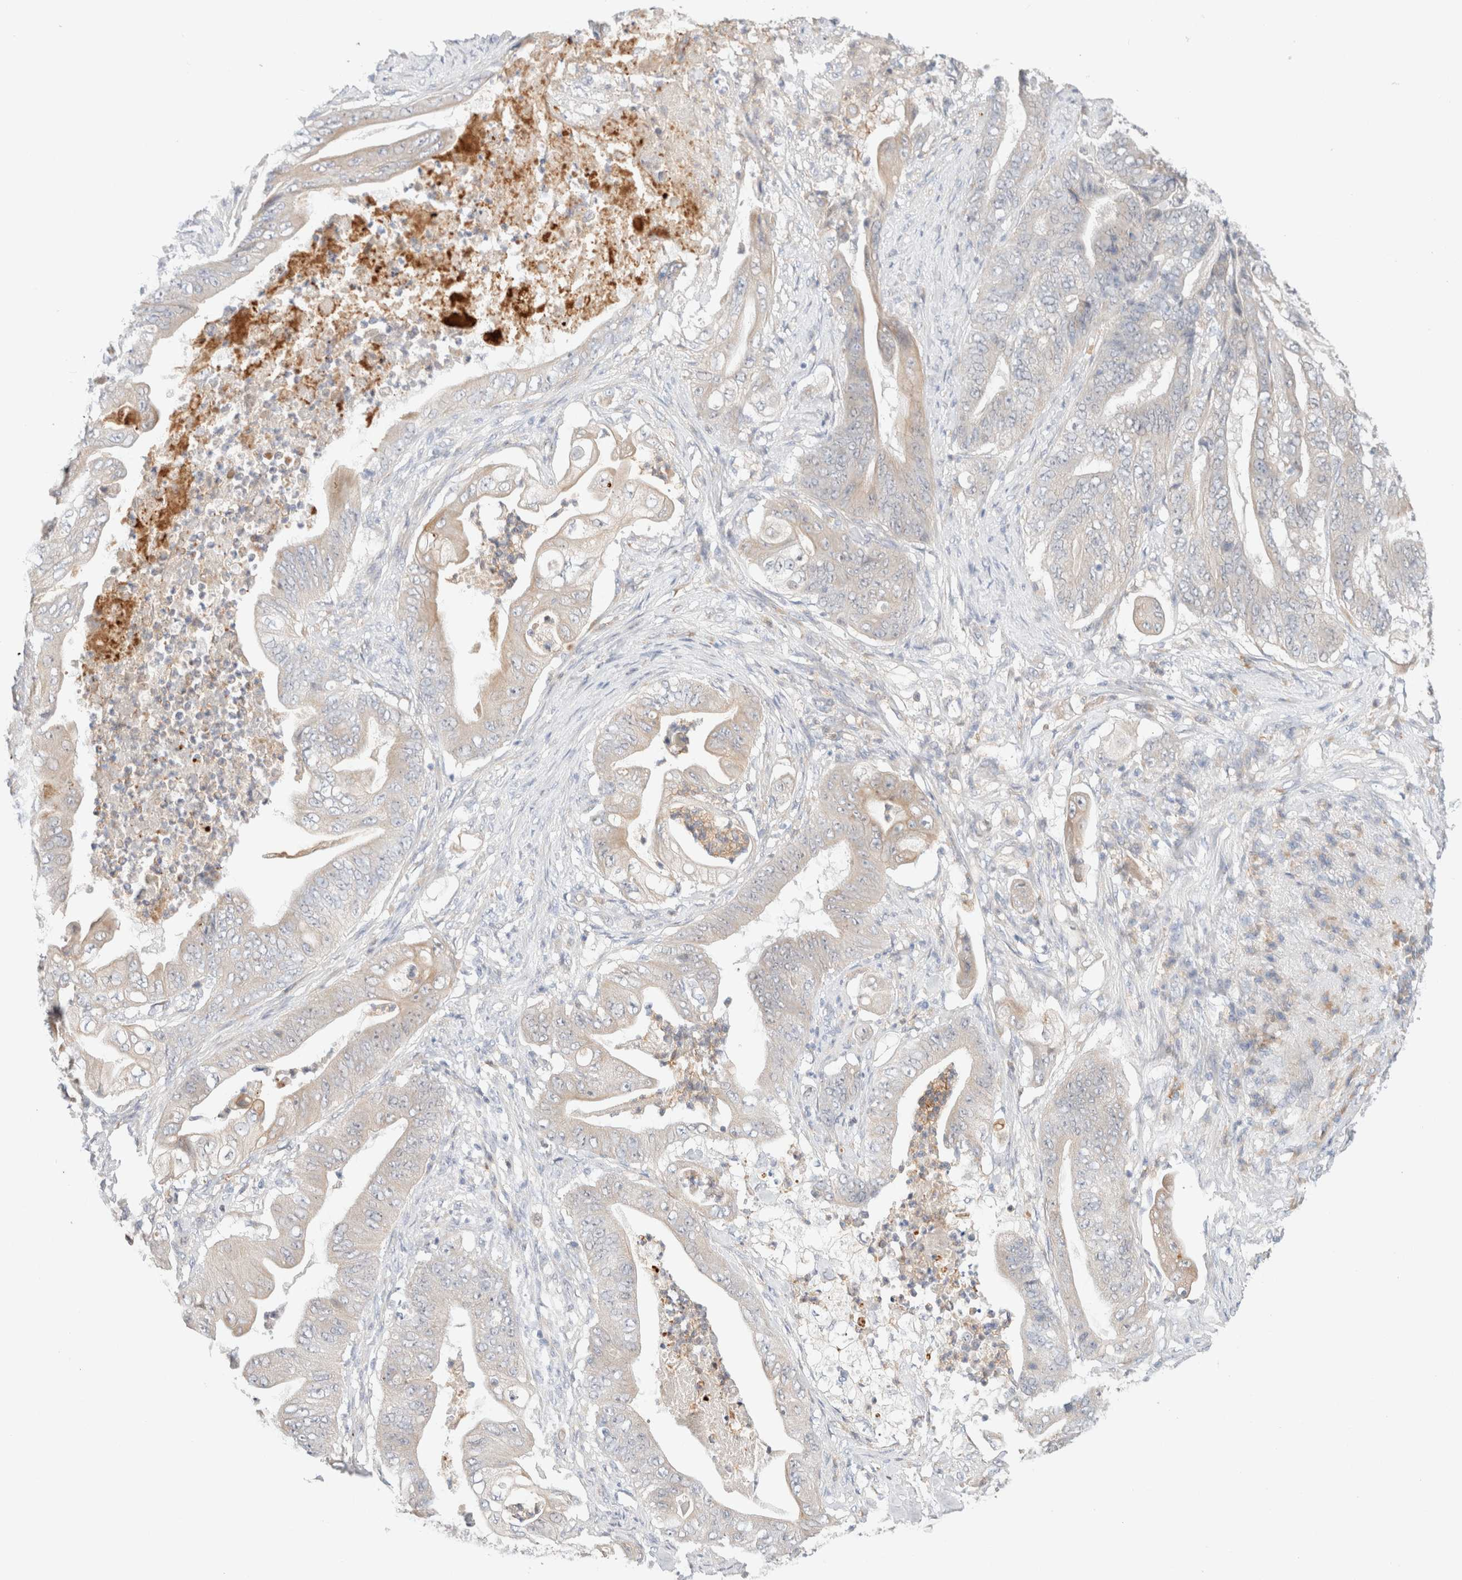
{"staining": {"intensity": "weak", "quantity": "<25%", "location": "cytoplasmic/membranous"}, "tissue": "stomach cancer", "cell_type": "Tumor cells", "image_type": "cancer", "snomed": [{"axis": "morphology", "description": "Adenocarcinoma, NOS"}, {"axis": "topography", "description": "Stomach"}], "caption": "IHC micrograph of stomach adenocarcinoma stained for a protein (brown), which demonstrates no staining in tumor cells.", "gene": "UNC13B", "patient": {"sex": "female", "age": 73}}